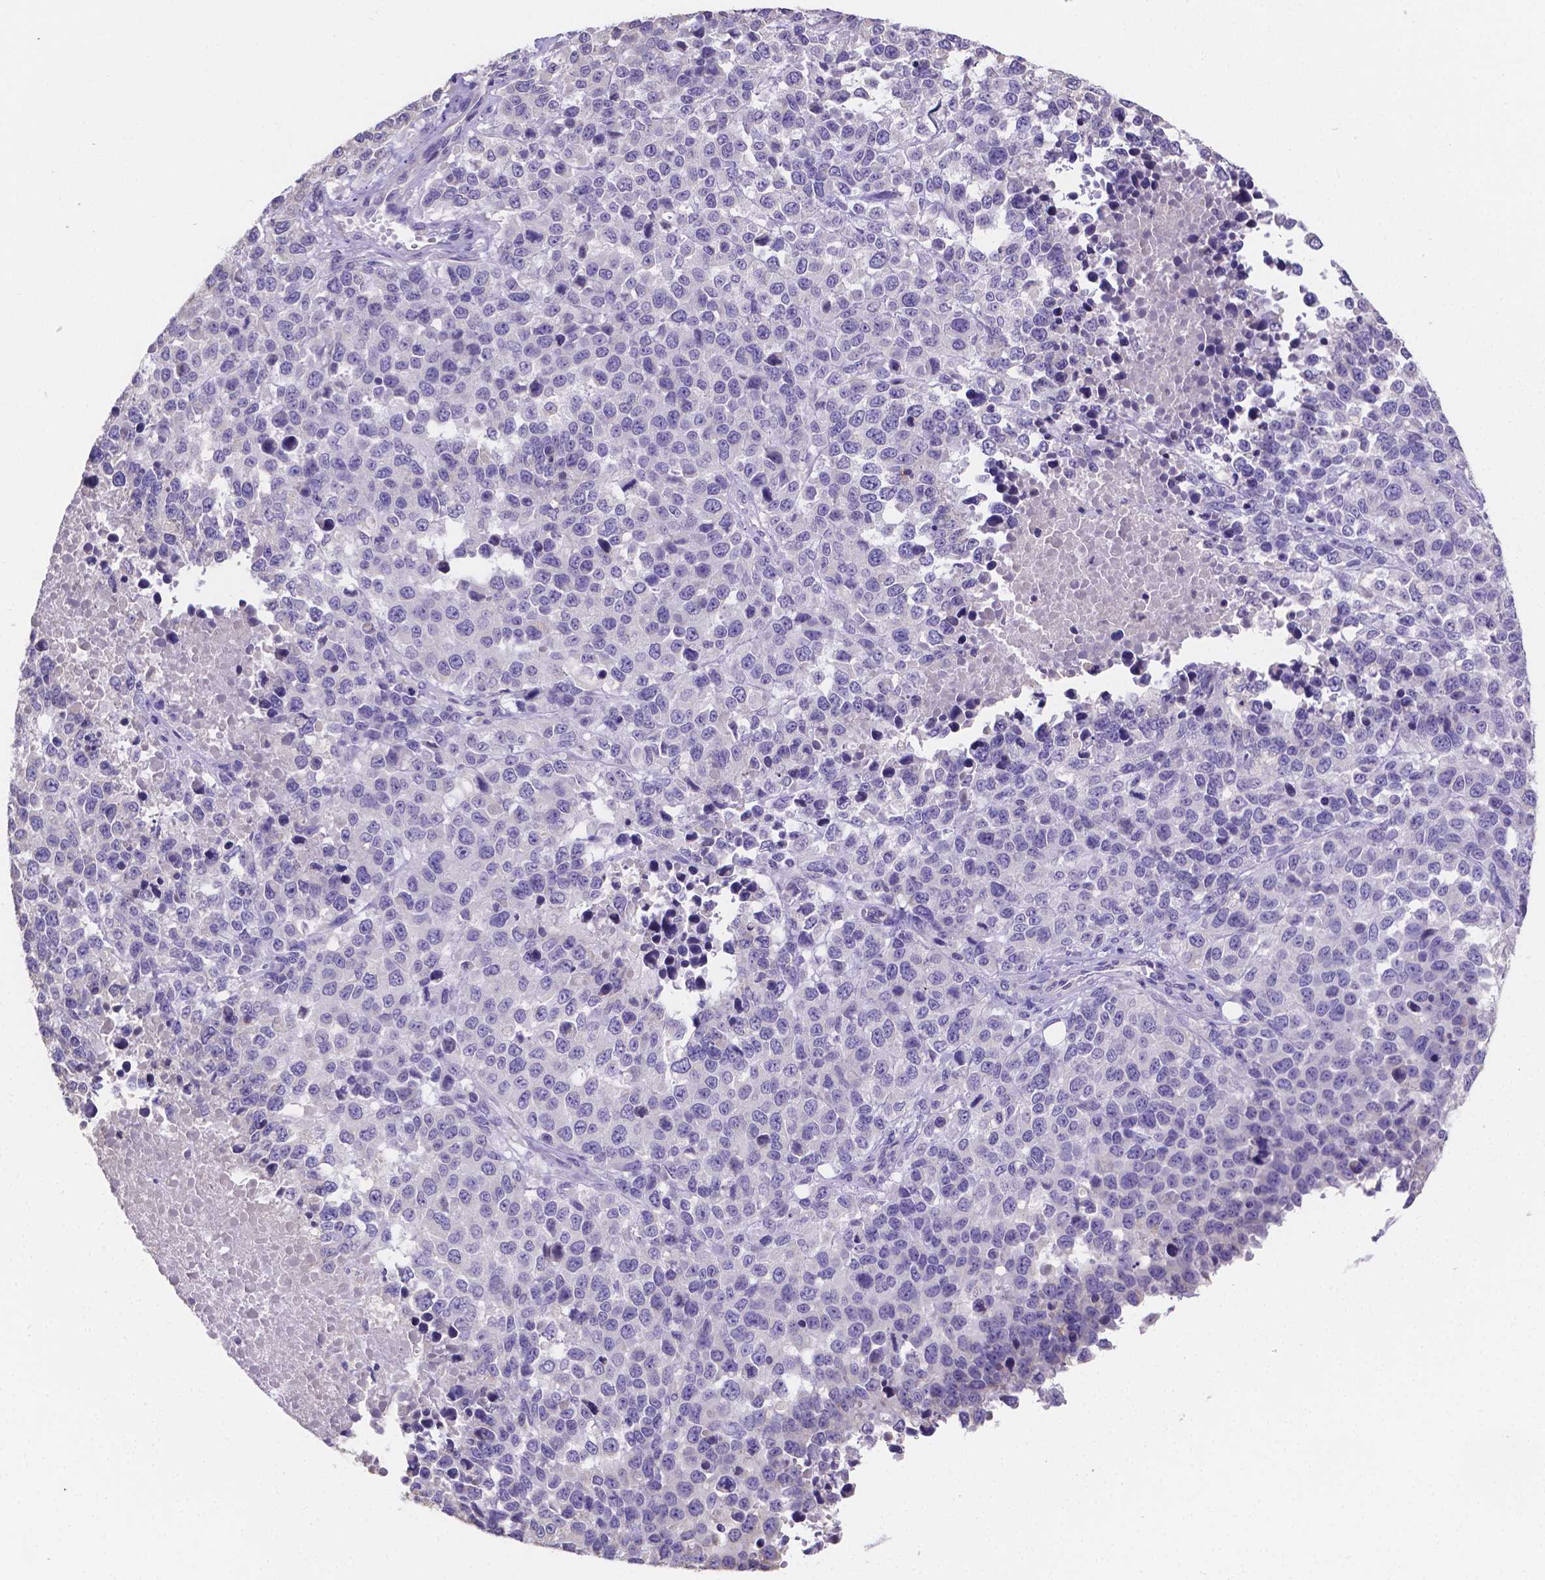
{"staining": {"intensity": "negative", "quantity": "none", "location": "none"}, "tissue": "melanoma", "cell_type": "Tumor cells", "image_type": "cancer", "snomed": [{"axis": "morphology", "description": "Malignant melanoma, Metastatic site"}, {"axis": "topography", "description": "Skin"}], "caption": "Tumor cells are negative for brown protein staining in malignant melanoma (metastatic site).", "gene": "ATP6V1D", "patient": {"sex": "male", "age": 84}}